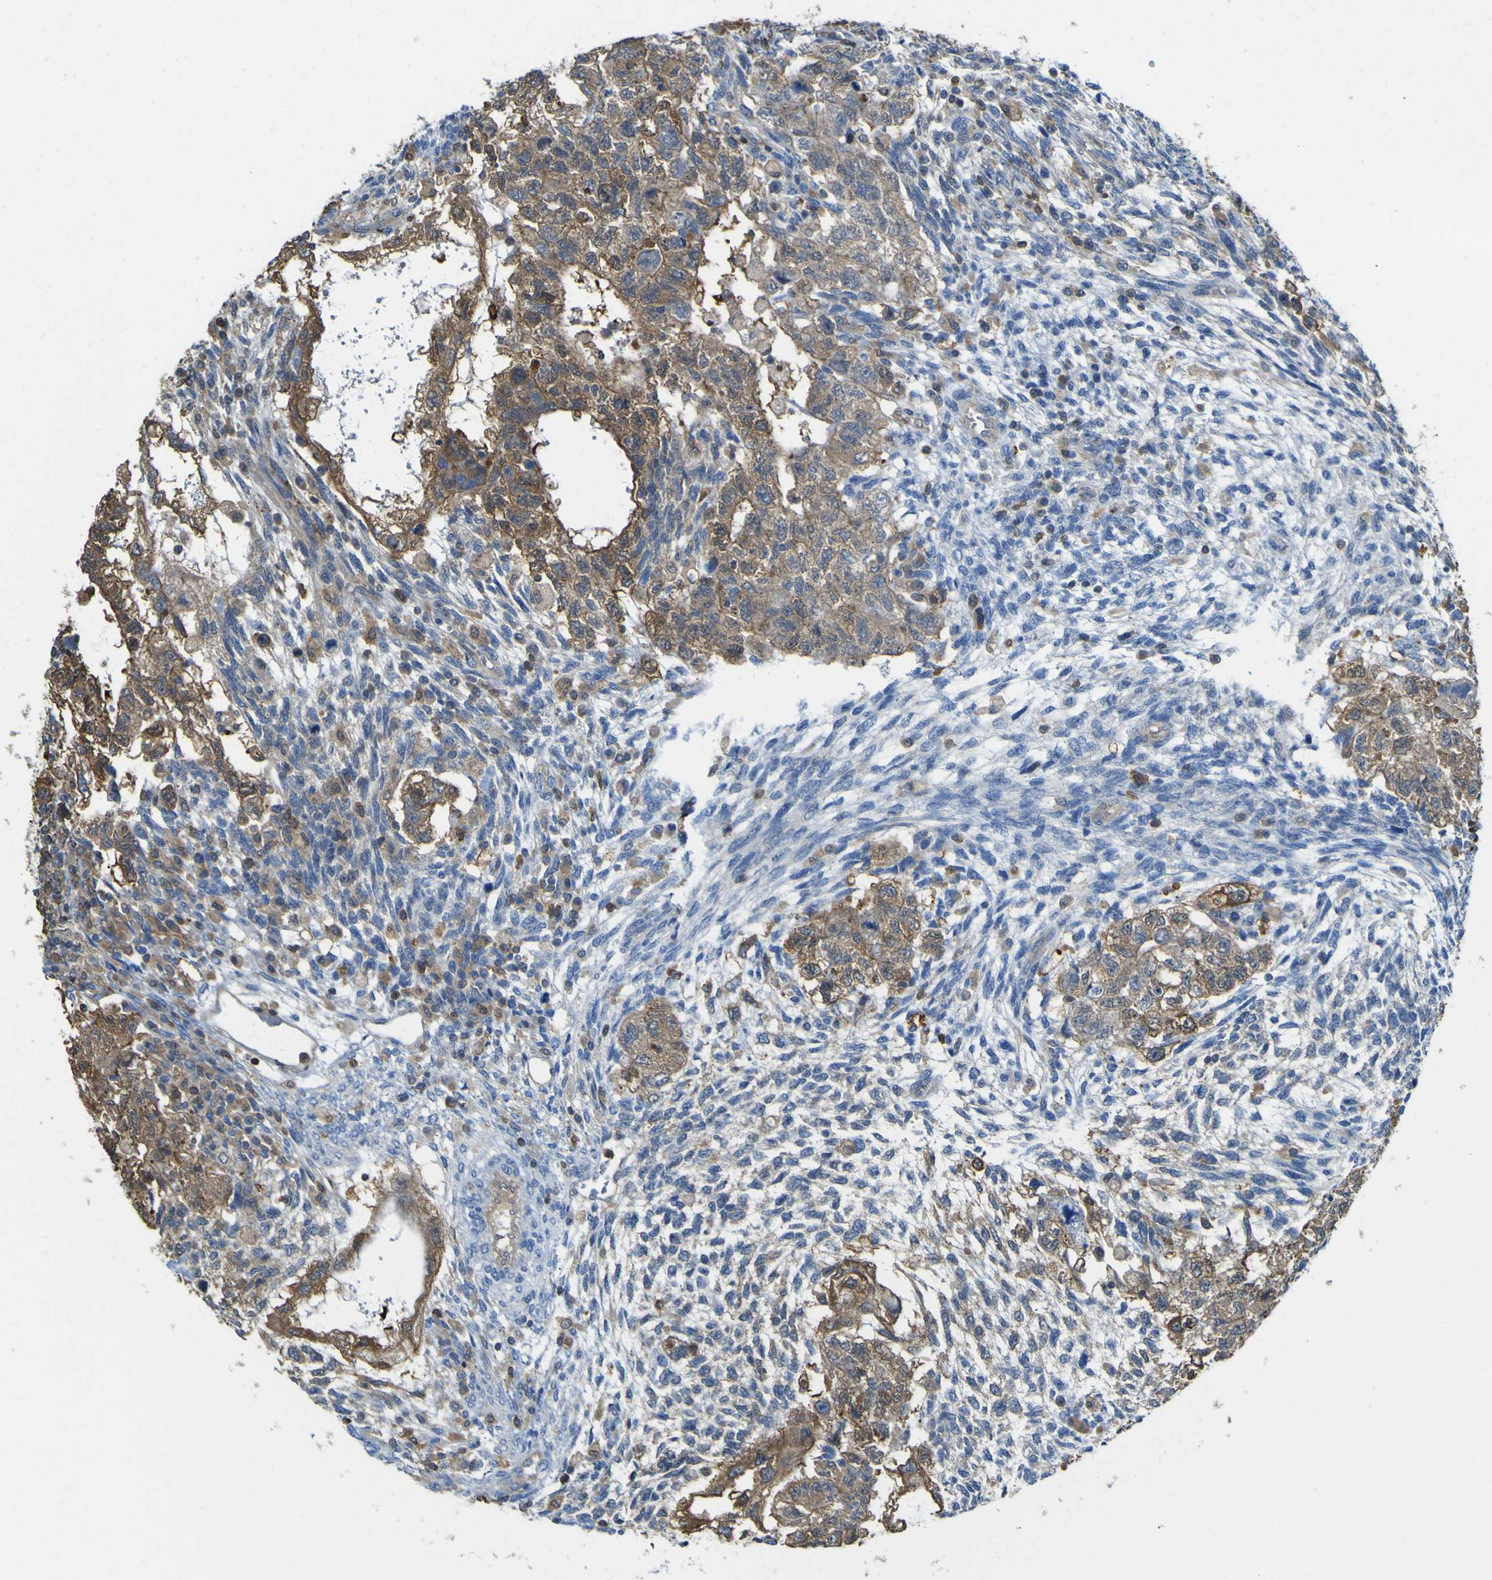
{"staining": {"intensity": "moderate", "quantity": ">75%", "location": "cytoplasmic/membranous"}, "tissue": "testis cancer", "cell_type": "Tumor cells", "image_type": "cancer", "snomed": [{"axis": "morphology", "description": "Normal tissue, NOS"}, {"axis": "morphology", "description": "Carcinoma, Embryonal, NOS"}, {"axis": "topography", "description": "Testis"}], "caption": "The histopathology image exhibits a brown stain indicating the presence of a protein in the cytoplasmic/membranous of tumor cells in embryonal carcinoma (testis).", "gene": "ABHD3", "patient": {"sex": "male", "age": 36}}